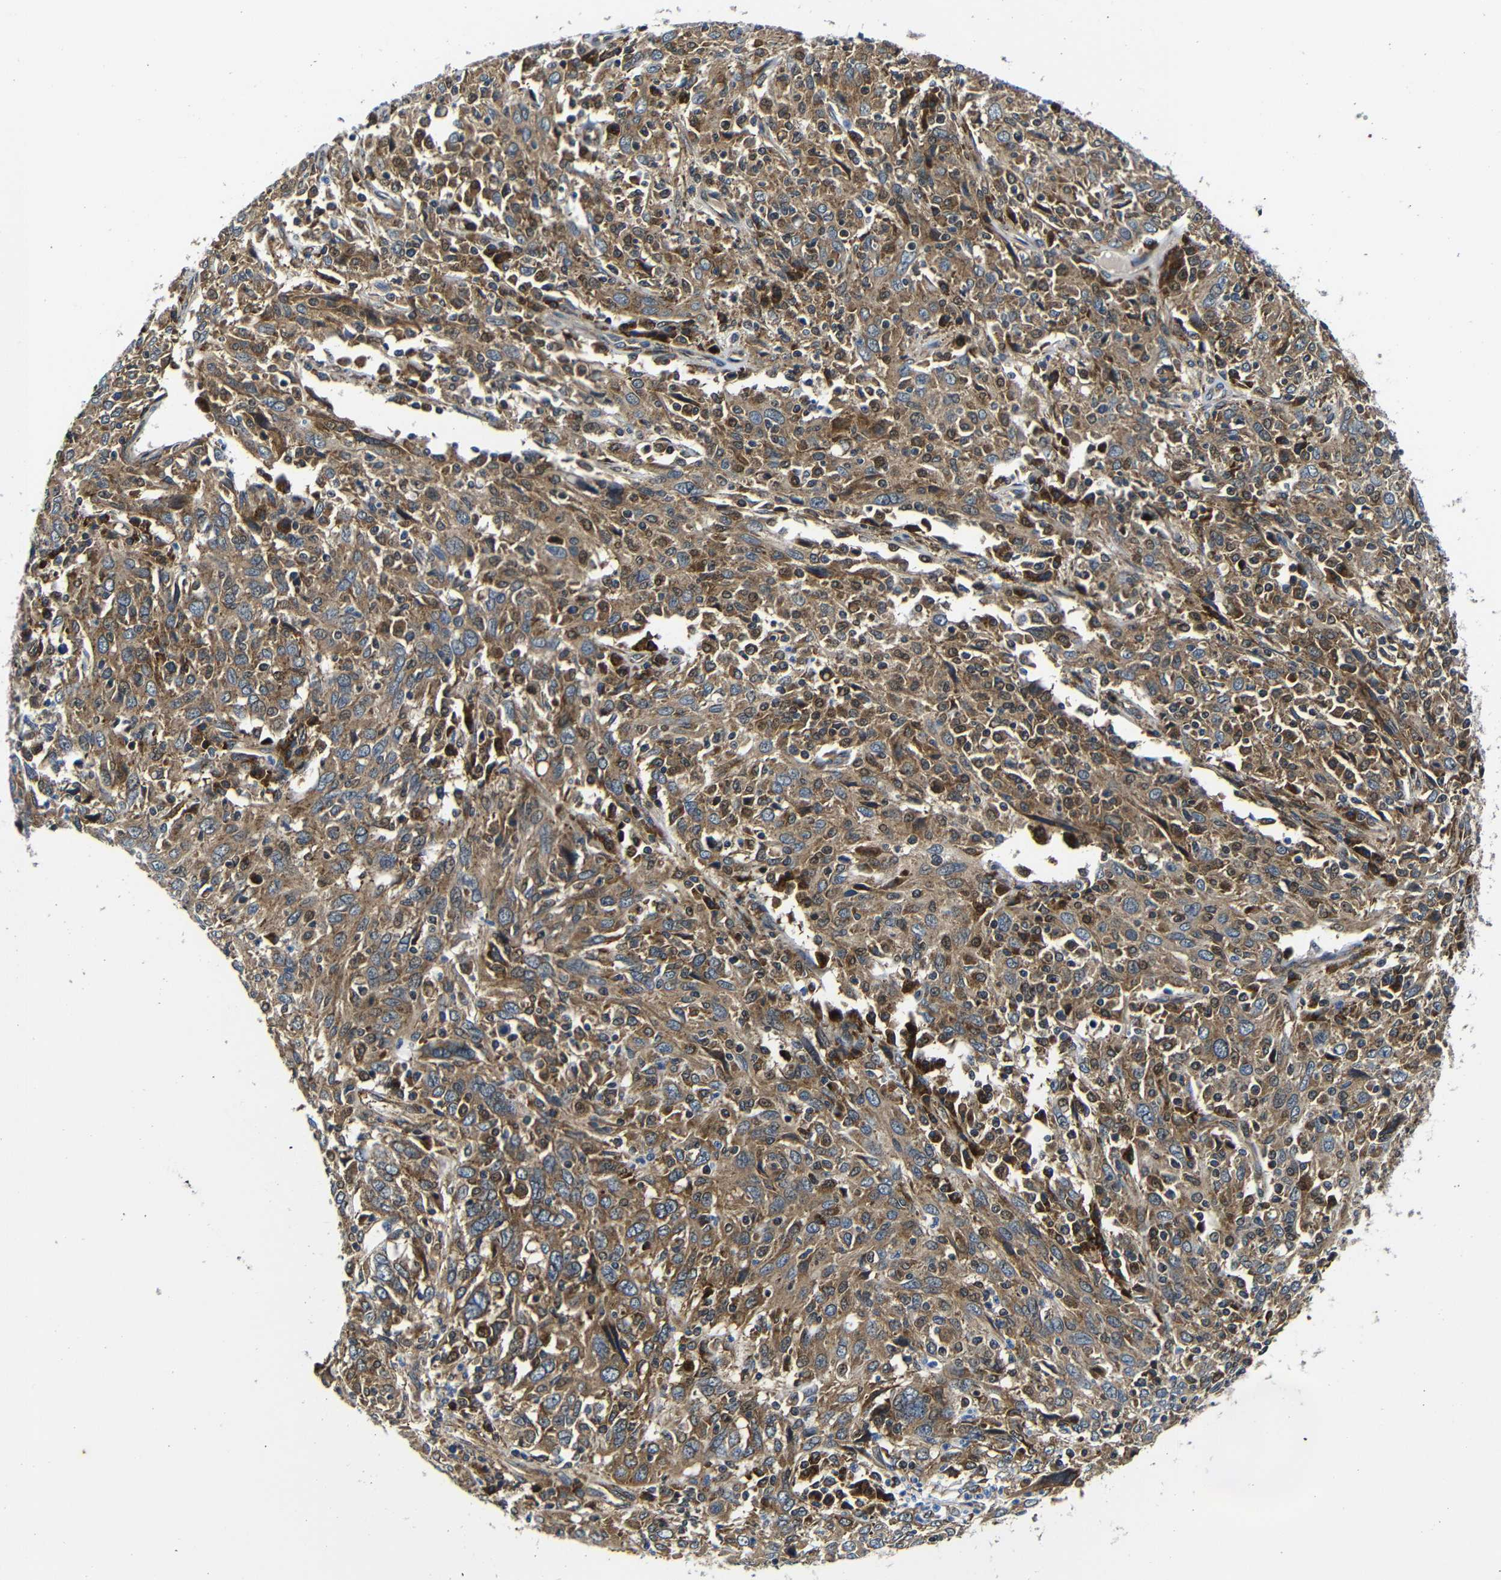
{"staining": {"intensity": "moderate", "quantity": ">75%", "location": "cytoplasmic/membranous"}, "tissue": "cervical cancer", "cell_type": "Tumor cells", "image_type": "cancer", "snomed": [{"axis": "morphology", "description": "Squamous cell carcinoma, NOS"}, {"axis": "topography", "description": "Cervix"}], "caption": "Protein analysis of cervical squamous cell carcinoma tissue exhibits moderate cytoplasmic/membranous expression in approximately >75% of tumor cells.", "gene": "ABCE1", "patient": {"sex": "female", "age": 46}}